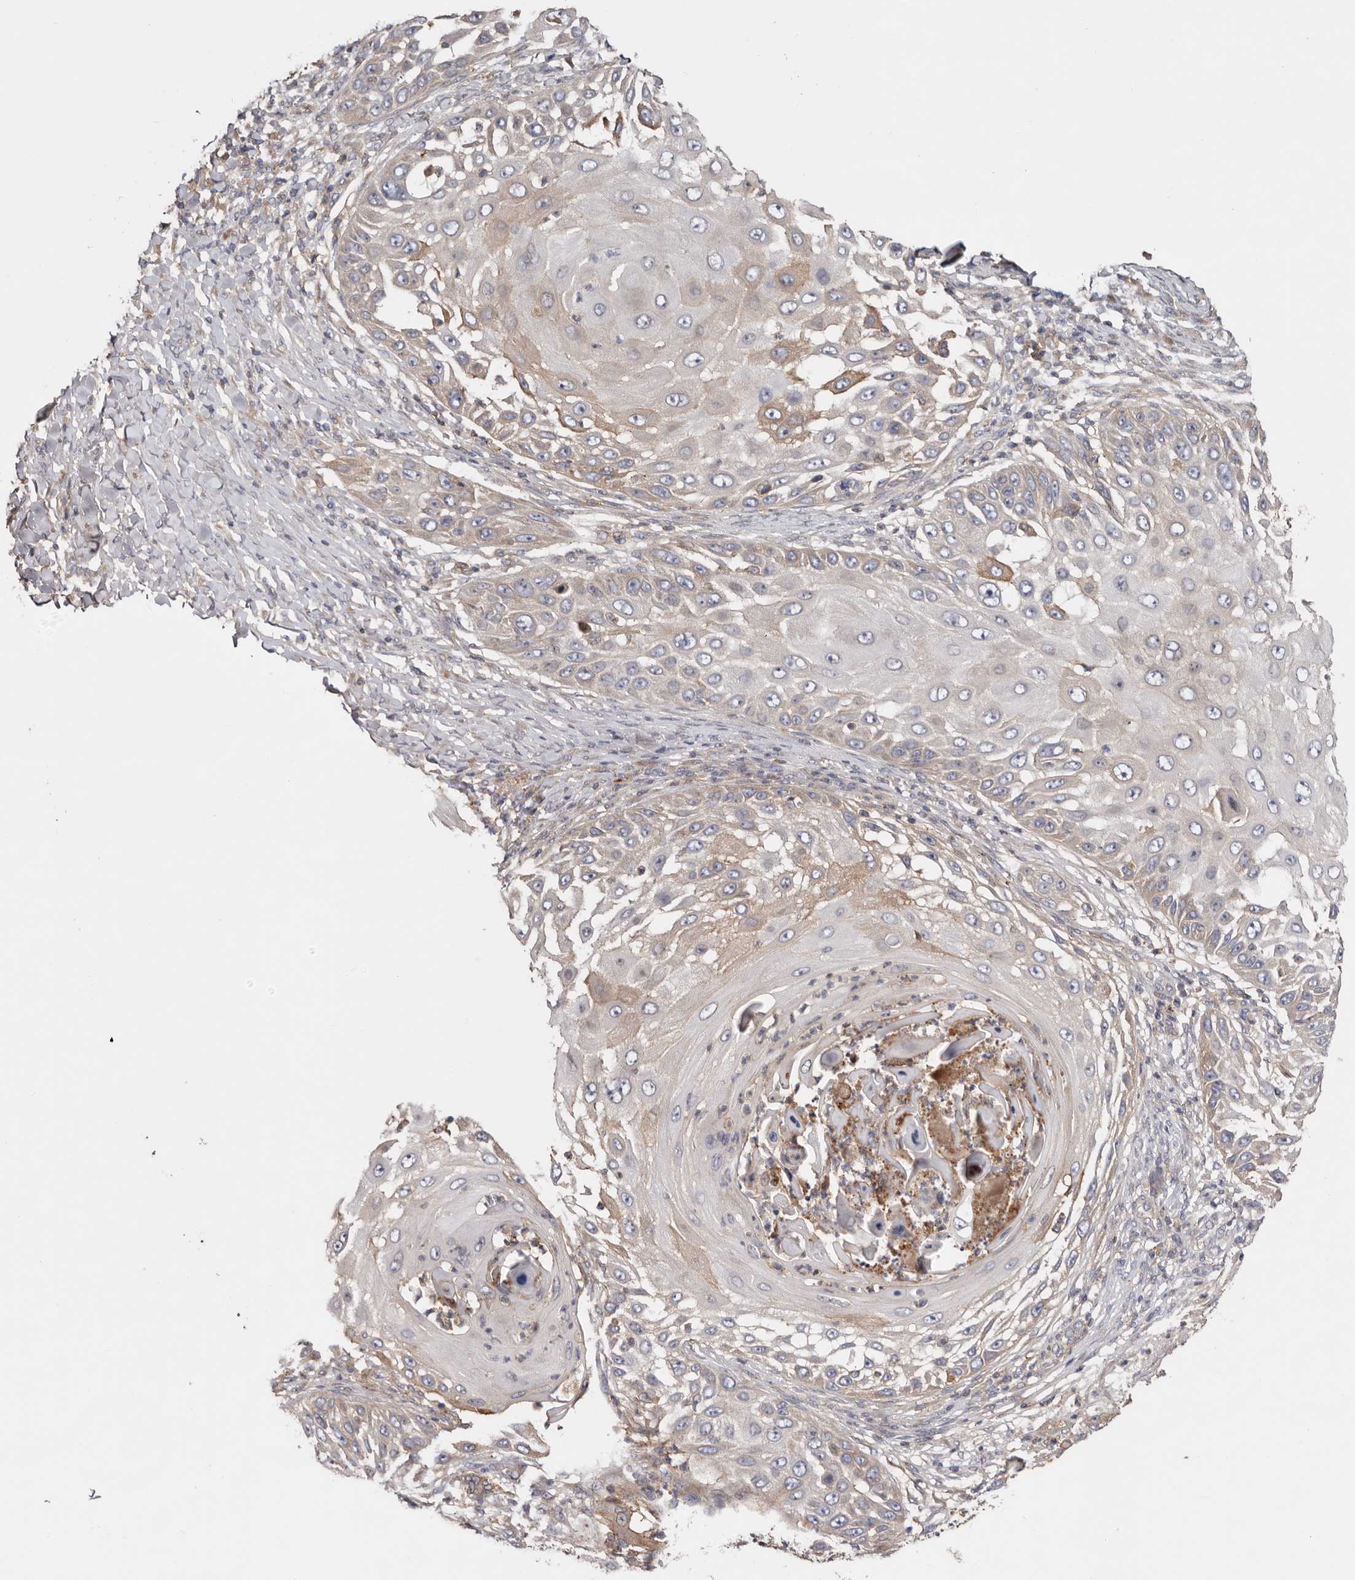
{"staining": {"intensity": "weak", "quantity": "<25%", "location": "cytoplasmic/membranous"}, "tissue": "skin cancer", "cell_type": "Tumor cells", "image_type": "cancer", "snomed": [{"axis": "morphology", "description": "Squamous cell carcinoma, NOS"}, {"axis": "topography", "description": "Skin"}], "caption": "DAB immunohistochemical staining of skin cancer (squamous cell carcinoma) exhibits no significant expression in tumor cells.", "gene": "TMUB1", "patient": {"sex": "female", "age": 44}}